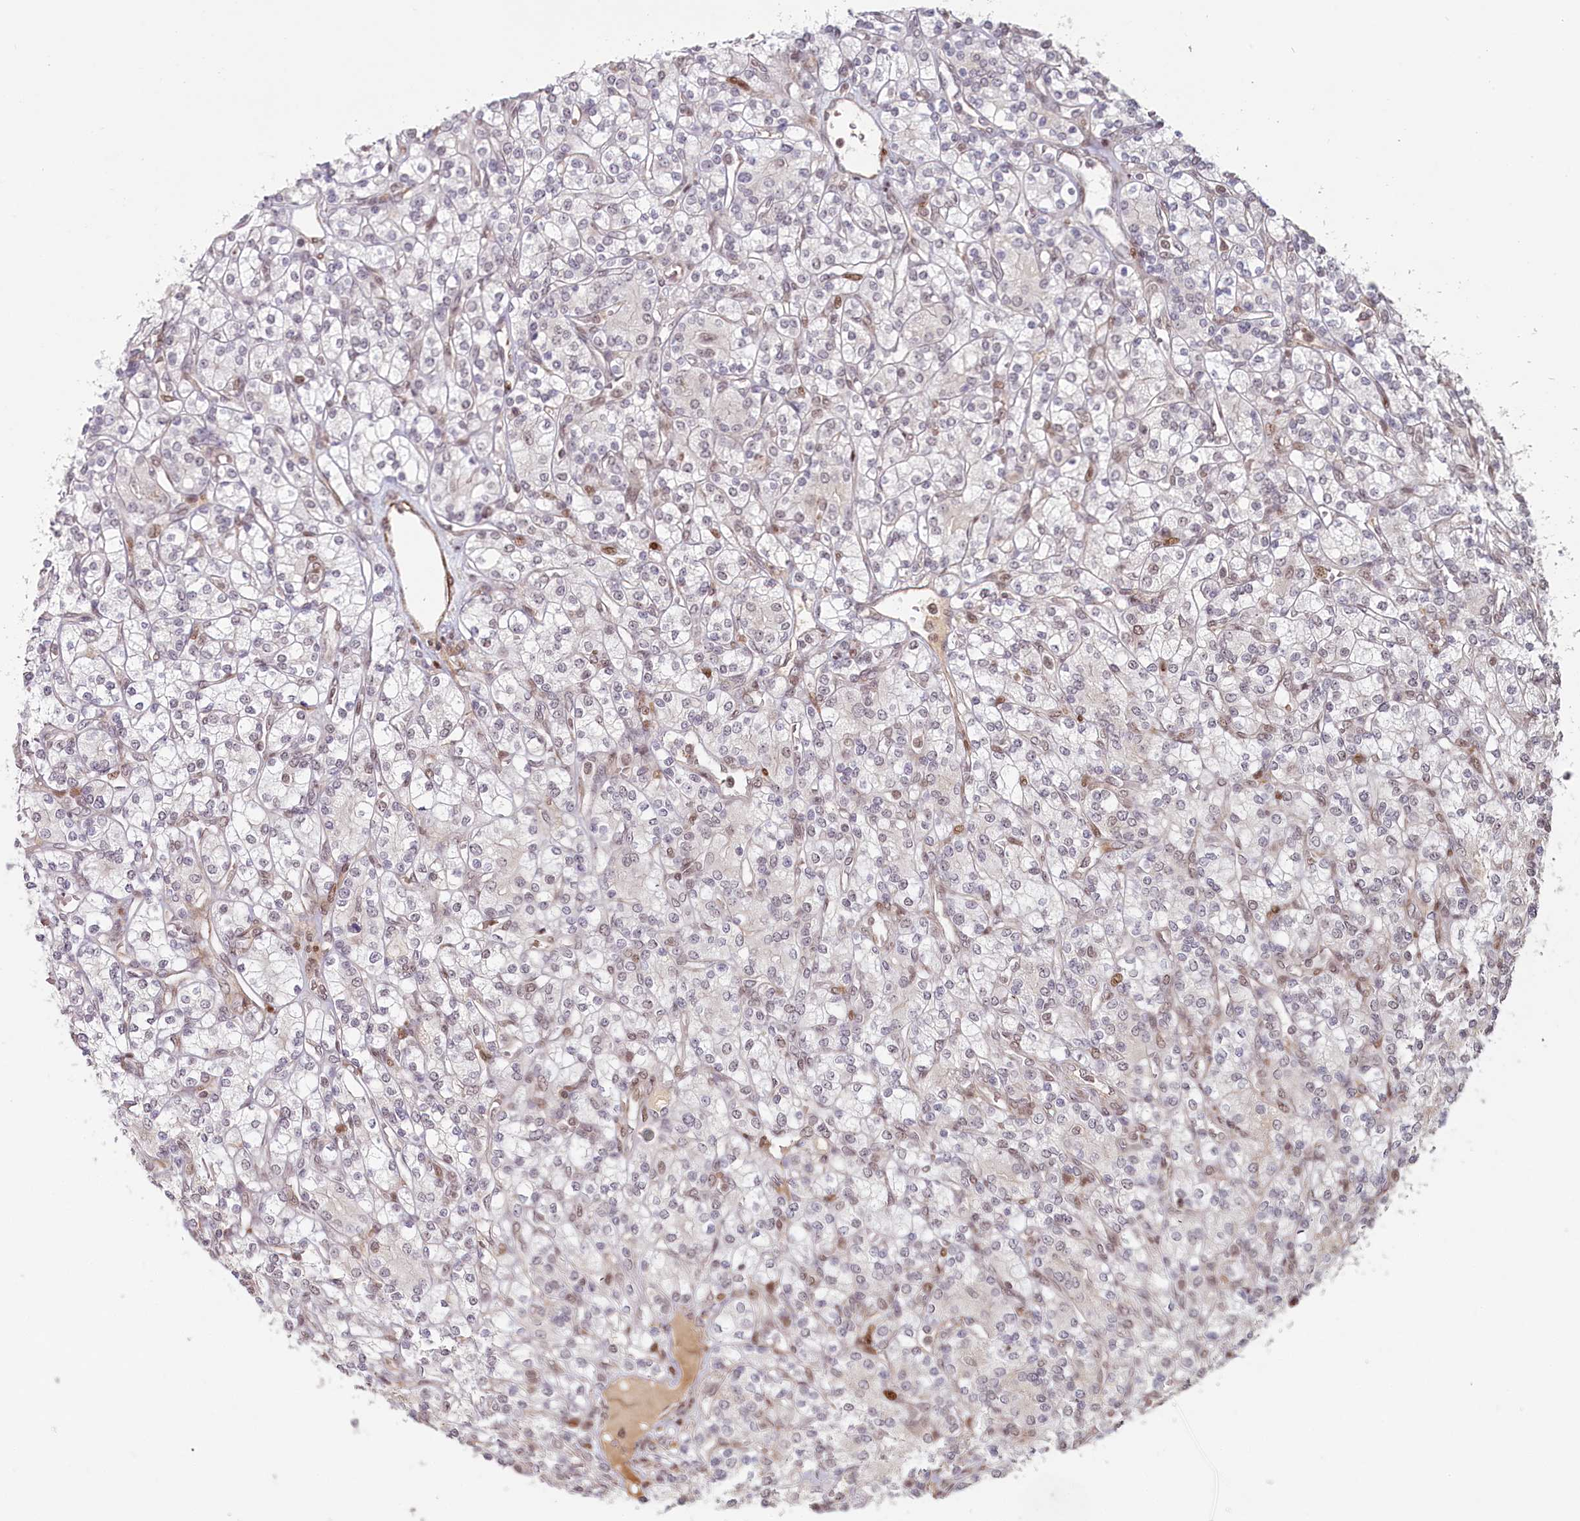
{"staining": {"intensity": "negative", "quantity": "none", "location": "none"}, "tissue": "renal cancer", "cell_type": "Tumor cells", "image_type": "cancer", "snomed": [{"axis": "morphology", "description": "Adenocarcinoma, NOS"}, {"axis": "topography", "description": "Kidney"}], "caption": "A micrograph of renal adenocarcinoma stained for a protein exhibits no brown staining in tumor cells. Nuclei are stained in blue.", "gene": "FAM204A", "patient": {"sex": "male", "age": 77}}